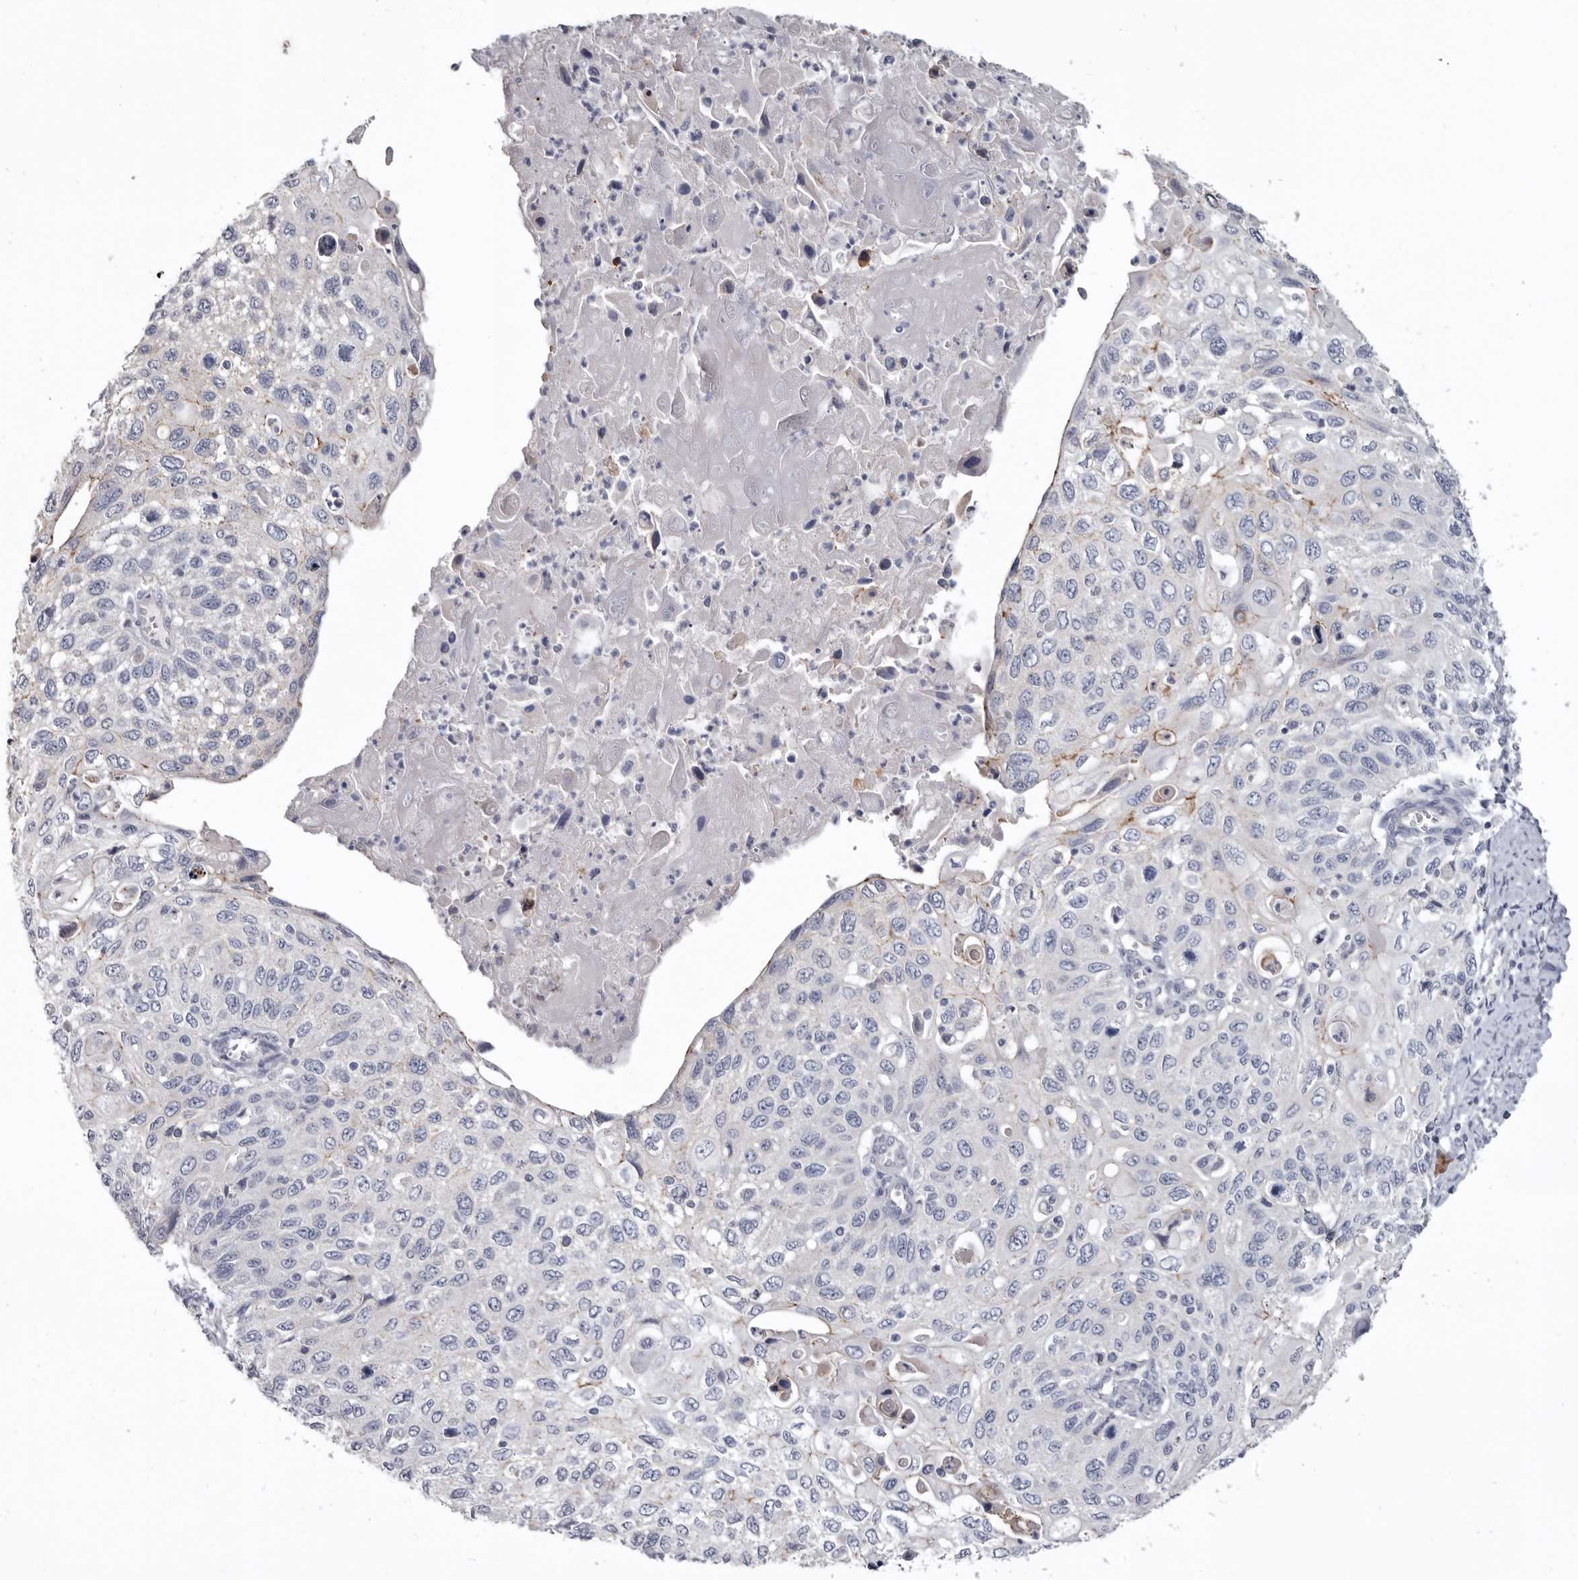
{"staining": {"intensity": "moderate", "quantity": "<25%", "location": "cytoplasmic/membranous"}, "tissue": "cervical cancer", "cell_type": "Tumor cells", "image_type": "cancer", "snomed": [{"axis": "morphology", "description": "Squamous cell carcinoma, NOS"}, {"axis": "topography", "description": "Cervix"}], "caption": "Immunohistochemical staining of cervical cancer (squamous cell carcinoma) shows low levels of moderate cytoplasmic/membranous positivity in about <25% of tumor cells. (brown staining indicates protein expression, while blue staining denotes nuclei).", "gene": "CGN", "patient": {"sex": "female", "age": 70}}